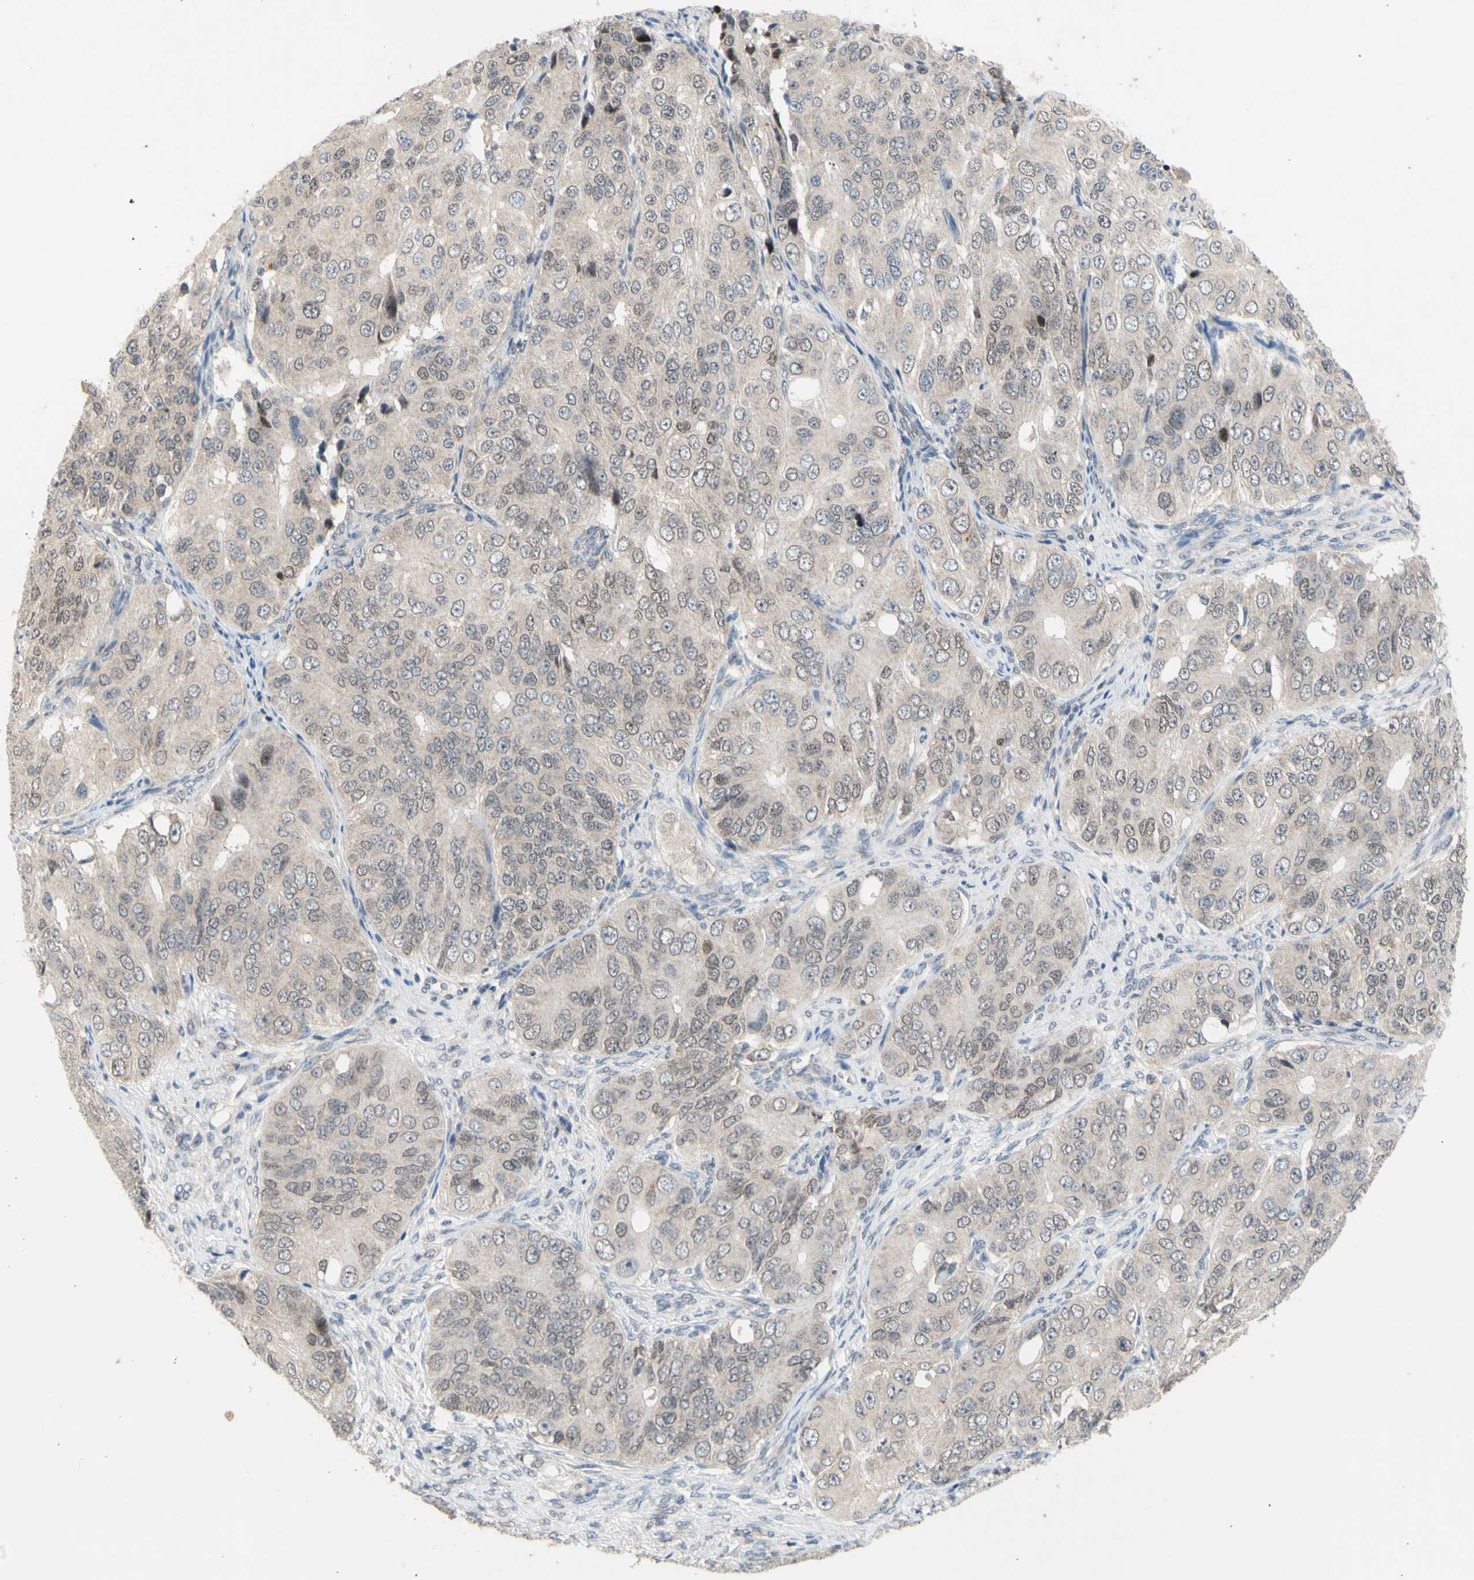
{"staining": {"intensity": "weak", "quantity": ">75%", "location": "cytoplasmic/membranous"}, "tissue": "ovarian cancer", "cell_type": "Tumor cells", "image_type": "cancer", "snomed": [{"axis": "morphology", "description": "Carcinoma, endometroid"}, {"axis": "topography", "description": "Ovary"}], "caption": "Ovarian endometroid carcinoma was stained to show a protein in brown. There is low levels of weak cytoplasmic/membranous expression in about >75% of tumor cells.", "gene": "NLRP1", "patient": {"sex": "female", "age": 51}}